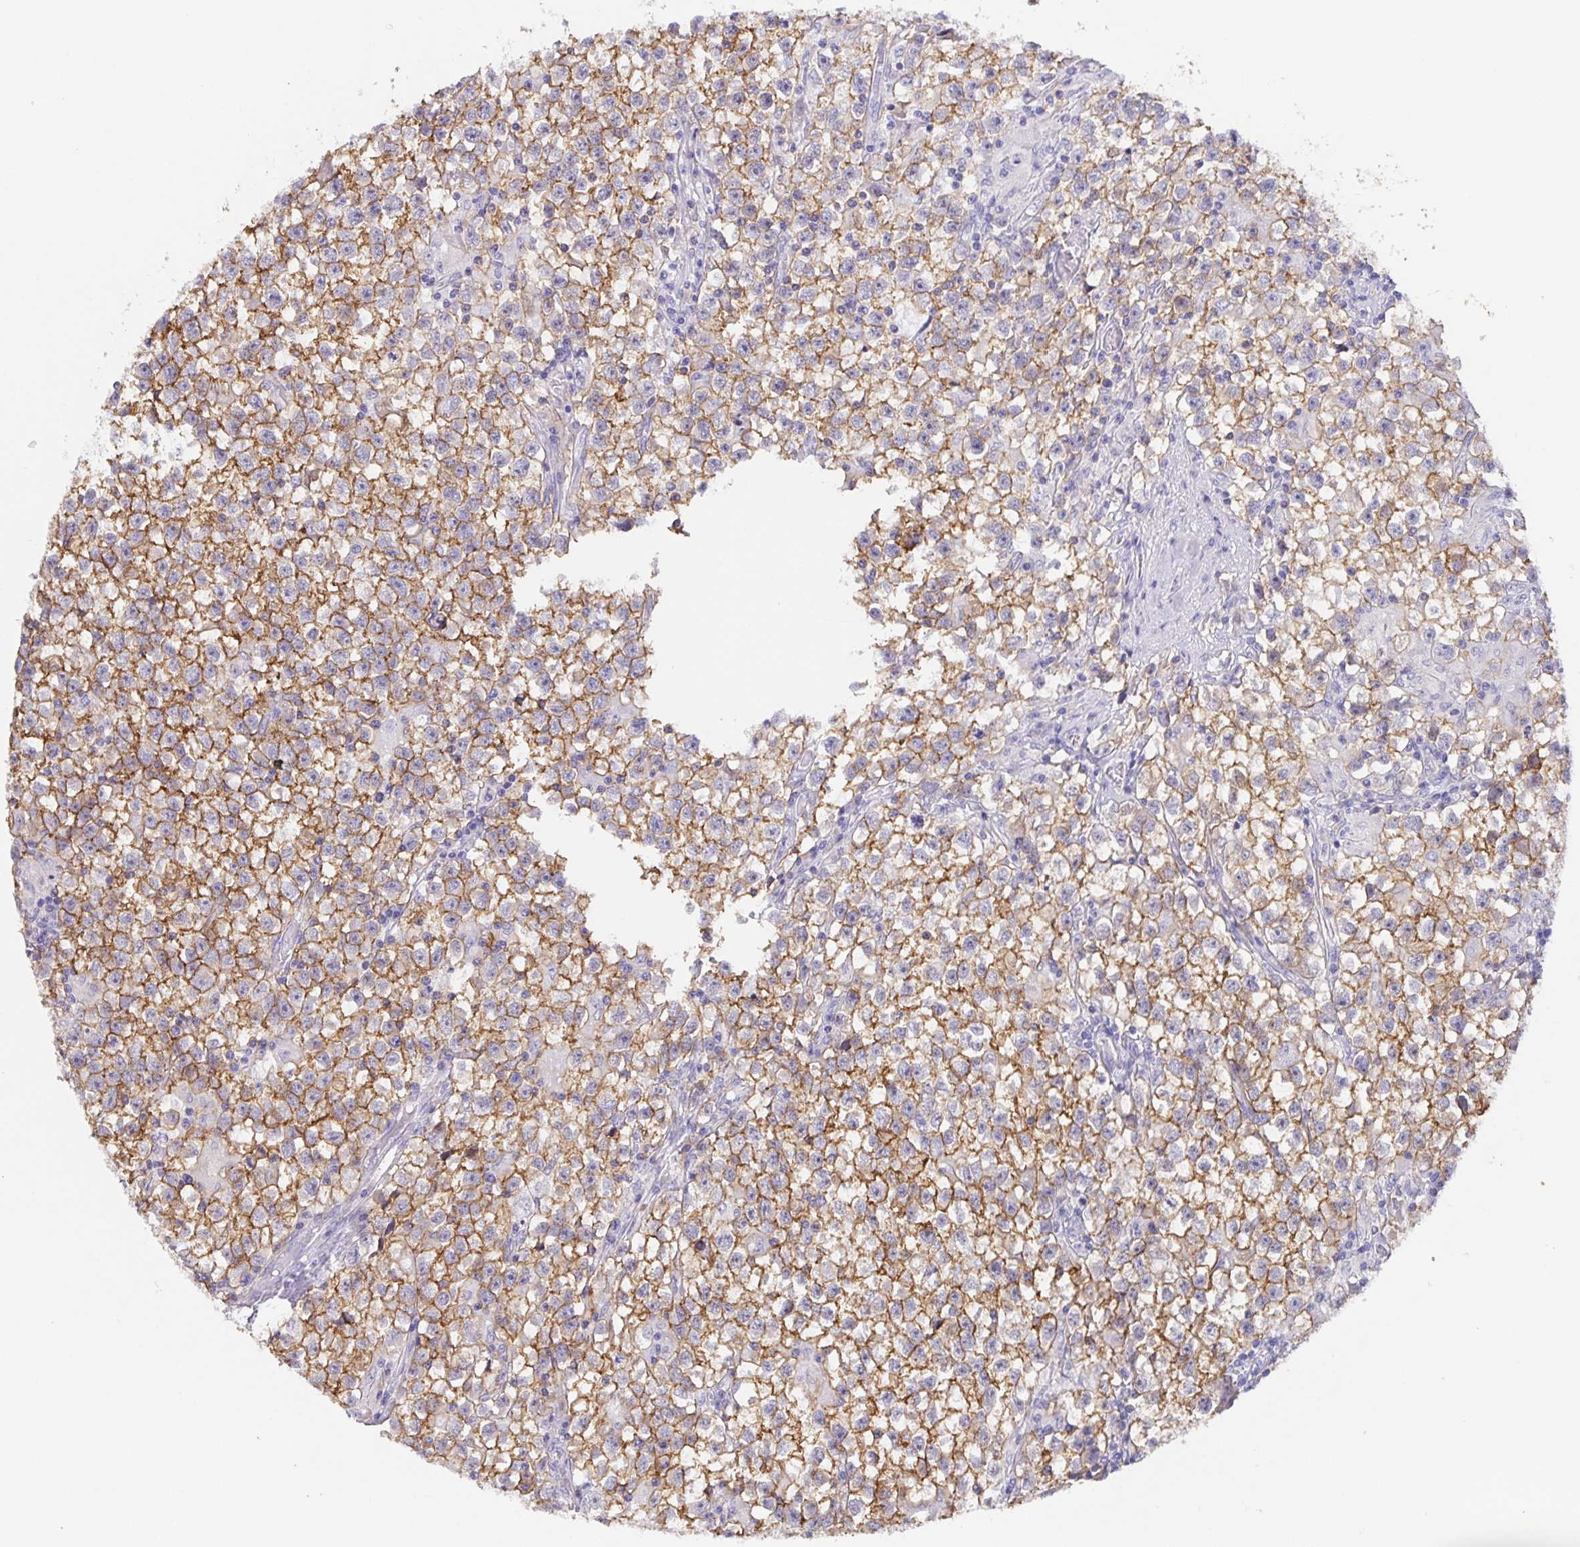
{"staining": {"intensity": "moderate", "quantity": "25%-75%", "location": "cytoplasmic/membranous"}, "tissue": "testis cancer", "cell_type": "Tumor cells", "image_type": "cancer", "snomed": [{"axis": "morphology", "description": "Seminoma, NOS"}, {"axis": "topography", "description": "Testis"}], "caption": "A high-resolution histopathology image shows immunohistochemistry staining of testis cancer, which demonstrates moderate cytoplasmic/membranous positivity in approximately 25%-75% of tumor cells.", "gene": "PRR36", "patient": {"sex": "male", "age": 31}}